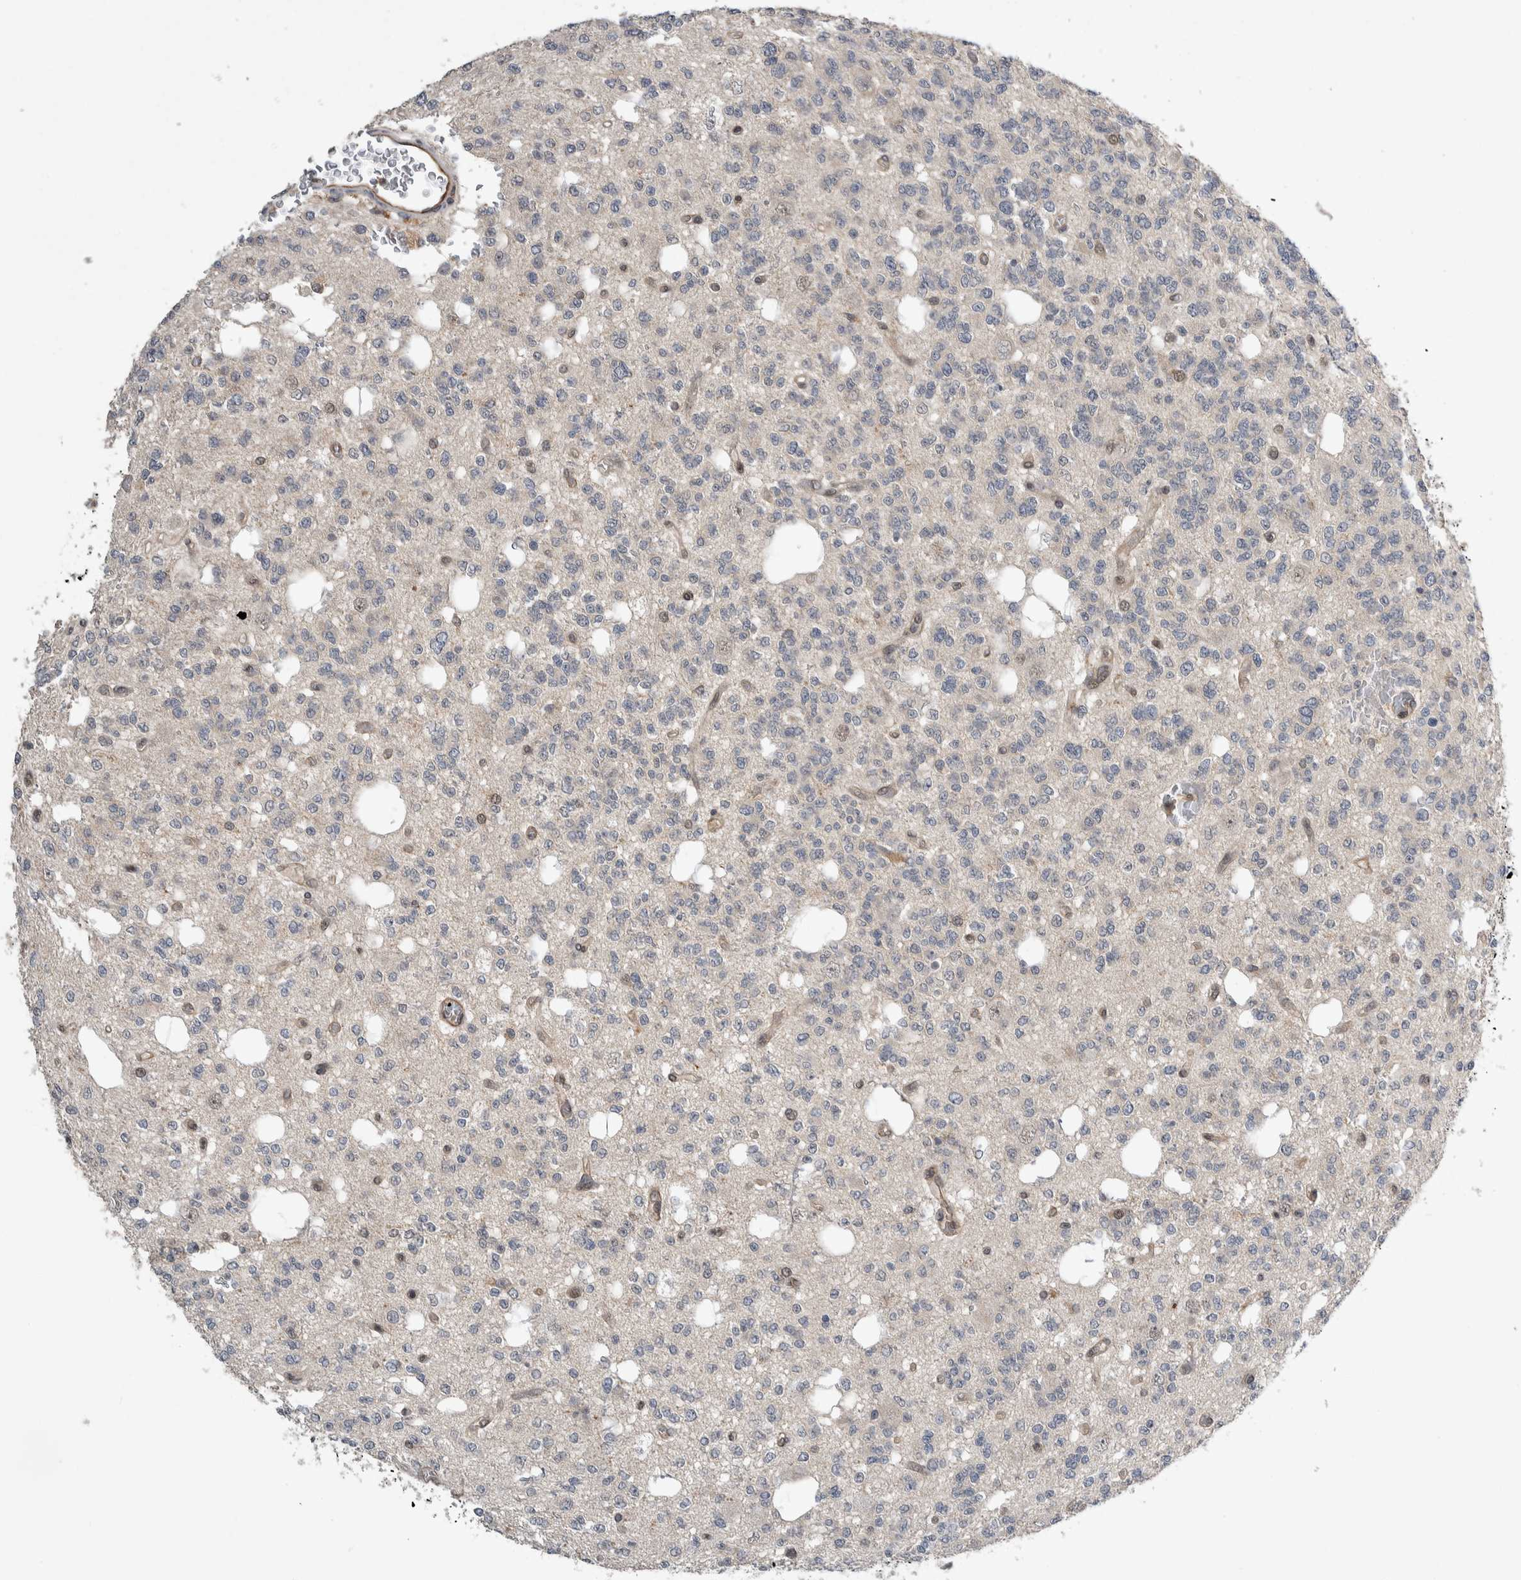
{"staining": {"intensity": "negative", "quantity": "none", "location": "none"}, "tissue": "glioma", "cell_type": "Tumor cells", "image_type": "cancer", "snomed": [{"axis": "morphology", "description": "Glioma, malignant, Low grade"}, {"axis": "topography", "description": "Brain"}], "caption": "This micrograph is of malignant low-grade glioma stained with immunohistochemistry (IHC) to label a protein in brown with the nuclei are counter-stained blue. There is no expression in tumor cells.", "gene": "PRDM4", "patient": {"sex": "male", "age": 38}}